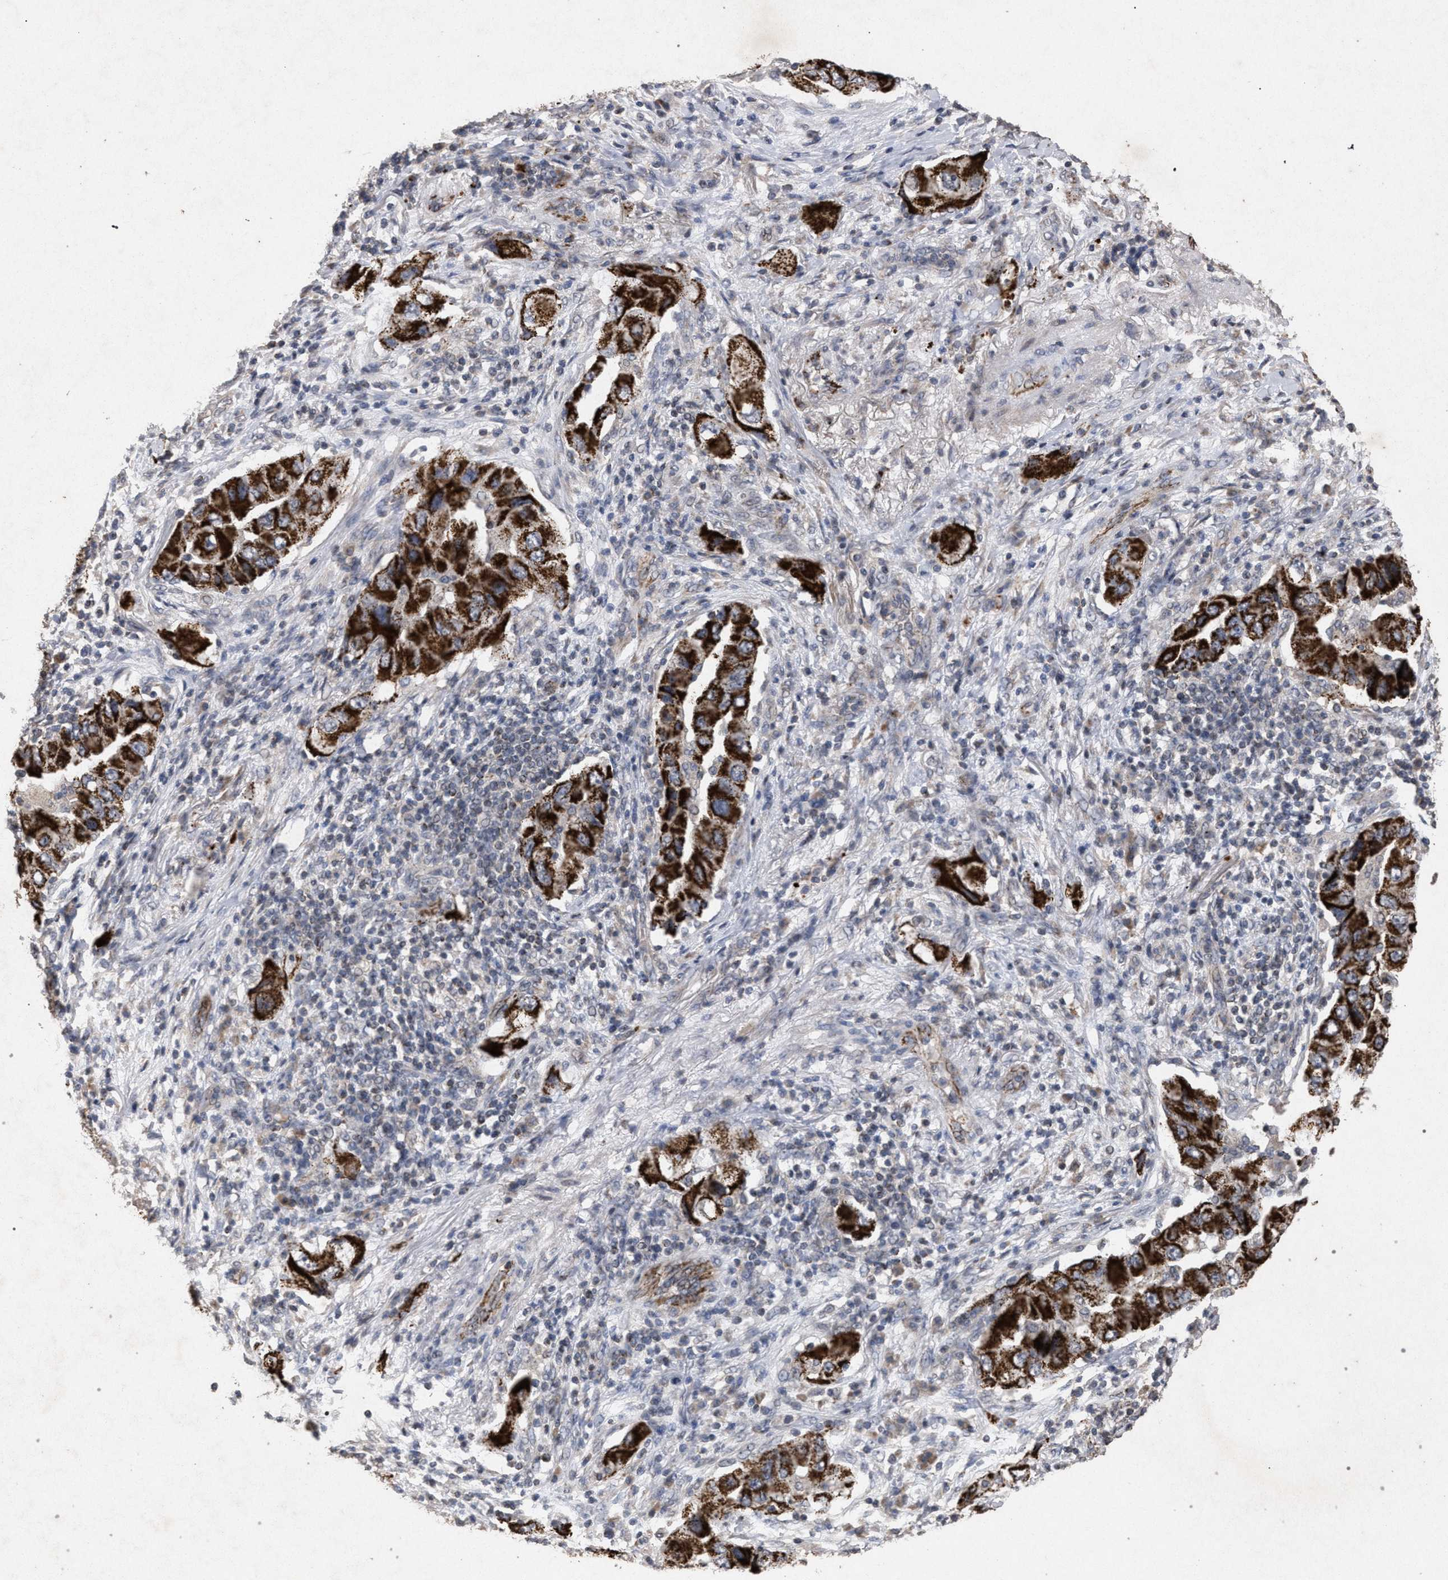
{"staining": {"intensity": "strong", "quantity": ">75%", "location": "cytoplasmic/membranous"}, "tissue": "lung cancer", "cell_type": "Tumor cells", "image_type": "cancer", "snomed": [{"axis": "morphology", "description": "Adenocarcinoma, NOS"}, {"axis": "topography", "description": "Lung"}], "caption": "Lung adenocarcinoma tissue shows strong cytoplasmic/membranous positivity in about >75% of tumor cells", "gene": "PKD2L1", "patient": {"sex": "female", "age": 65}}